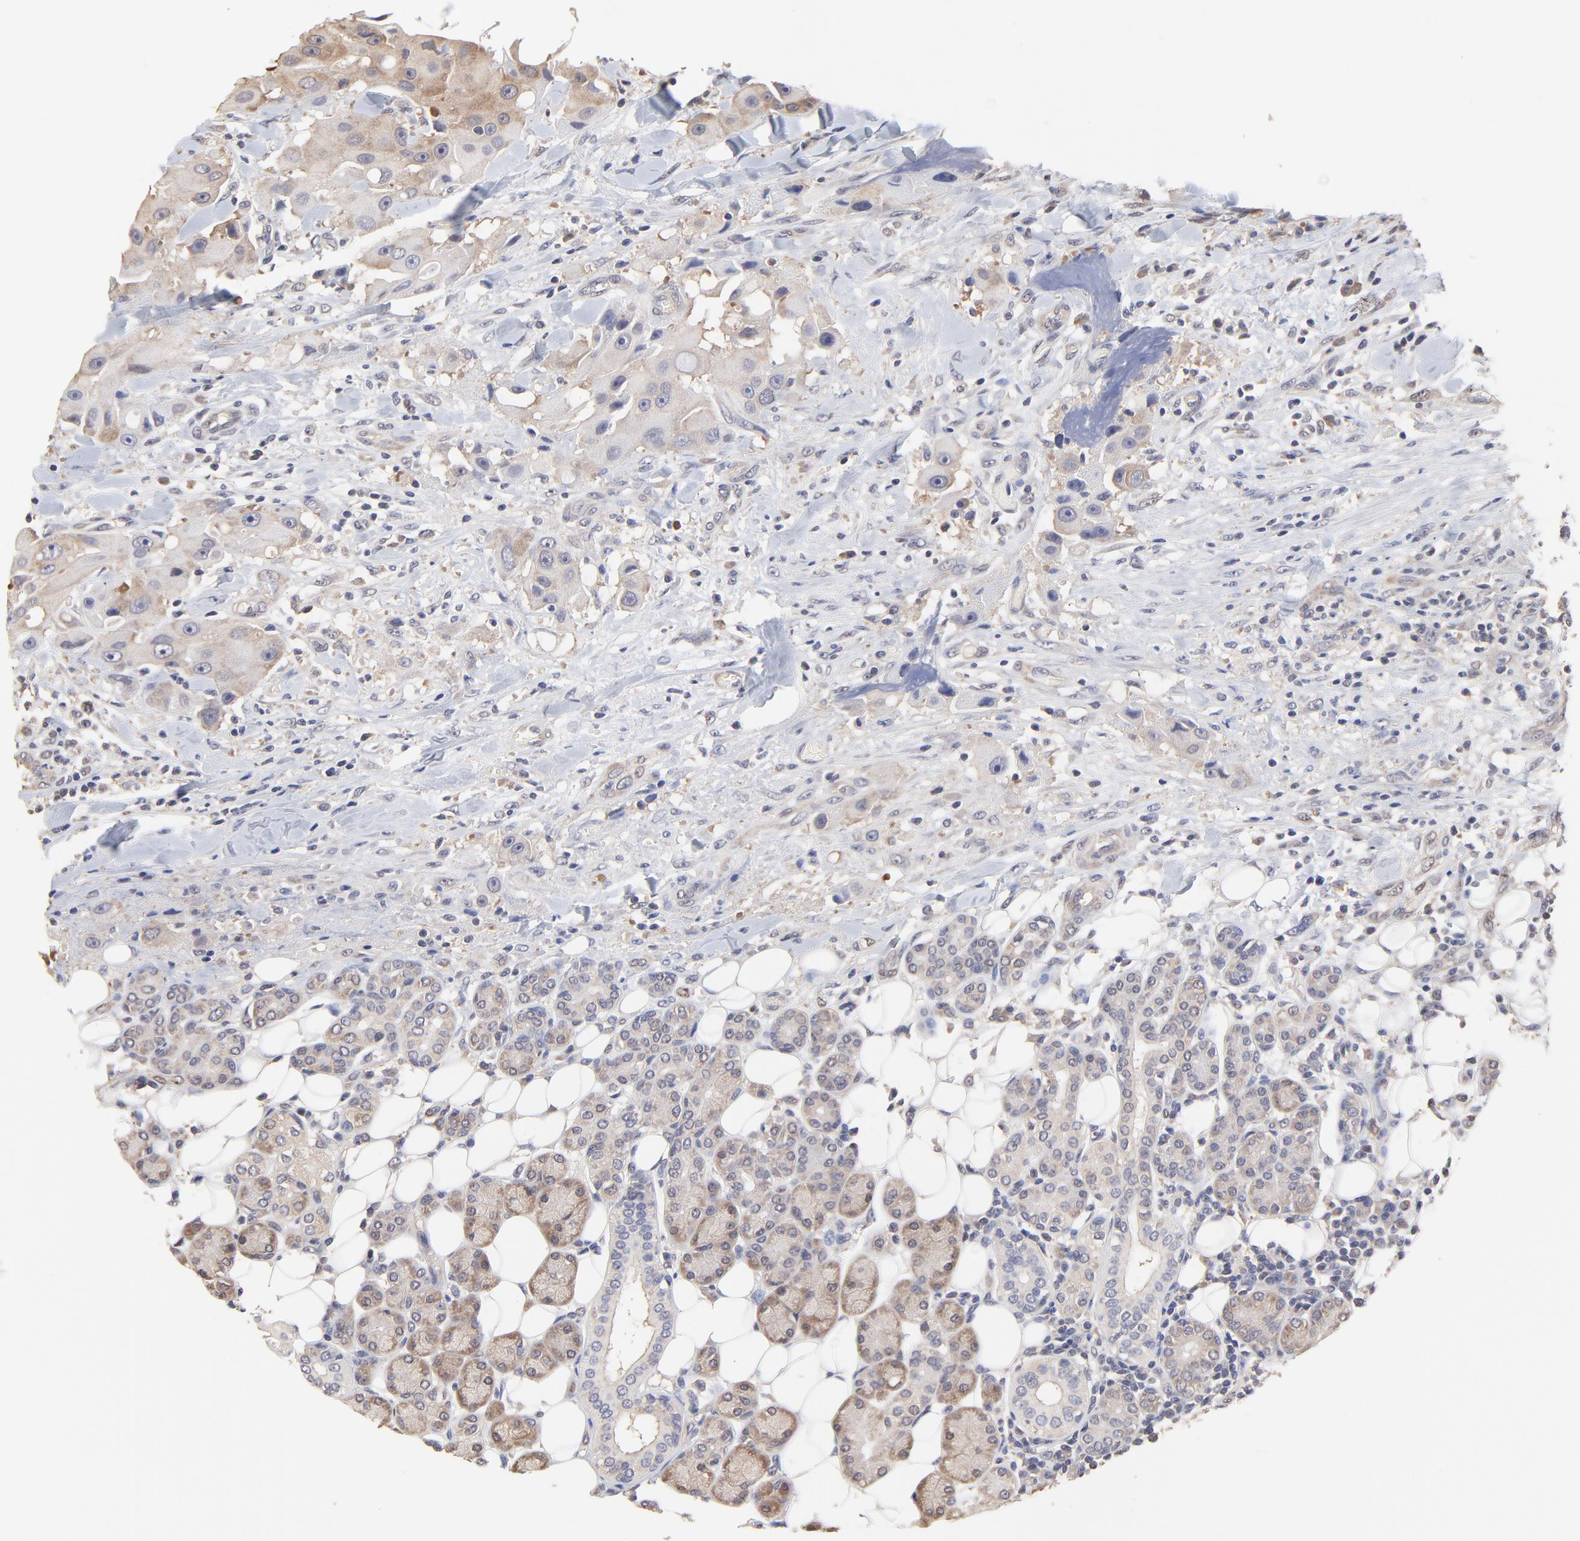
{"staining": {"intensity": "moderate", "quantity": "25%-75%", "location": "cytoplasmic/membranous"}, "tissue": "head and neck cancer", "cell_type": "Tumor cells", "image_type": "cancer", "snomed": [{"axis": "morphology", "description": "Normal tissue, NOS"}, {"axis": "morphology", "description": "Adenocarcinoma, NOS"}, {"axis": "topography", "description": "Salivary gland"}, {"axis": "topography", "description": "Head-Neck"}], "caption": "A brown stain highlights moderate cytoplasmic/membranous staining of a protein in adenocarcinoma (head and neck) tumor cells. (IHC, brightfield microscopy, high magnification).", "gene": "CCT2", "patient": {"sex": "male", "age": 80}}